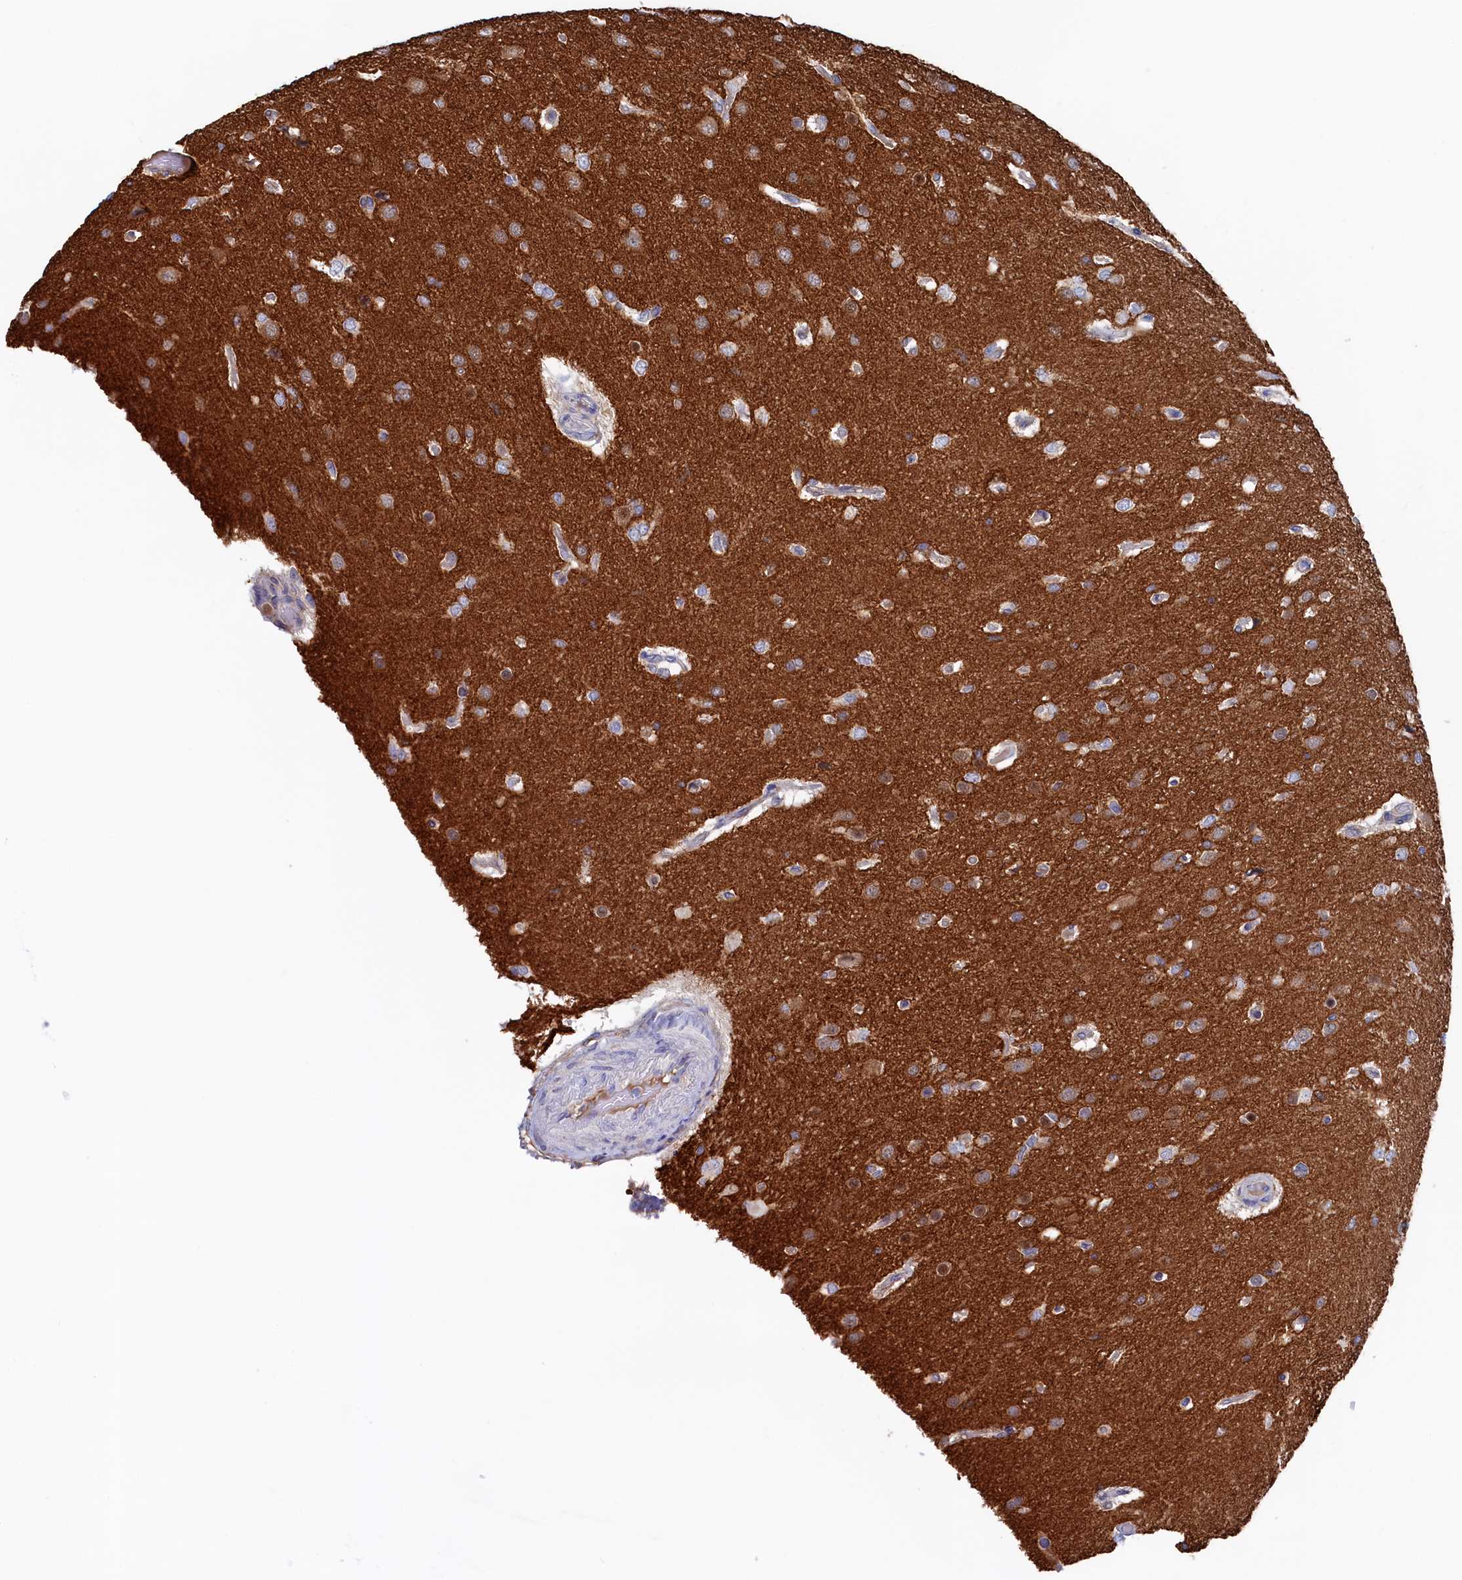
{"staining": {"intensity": "weak", "quantity": "25%-75%", "location": "cytoplasmic/membranous"}, "tissue": "glioma", "cell_type": "Tumor cells", "image_type": "cancer", "snomed": [{"axis": "morphology", "description": "Glioma, malignant, High grade"}, {"axis": "topography", "description": "Brain"}], "caption": "Immunohistochemistry (DAB (3,3'-diaminobenzidine)) staining of malignant high-grade glioma shows weak cytoplasmic/membranous protein expression in about 25%-75% of tumor cells. The protein of interest is stained brown, and the nuclei are stained in blue (DAB IHC with brightfield microscopy, high magnification).", "gene": "C12orf73", "patient": {"sex": "female", "age": 74}}